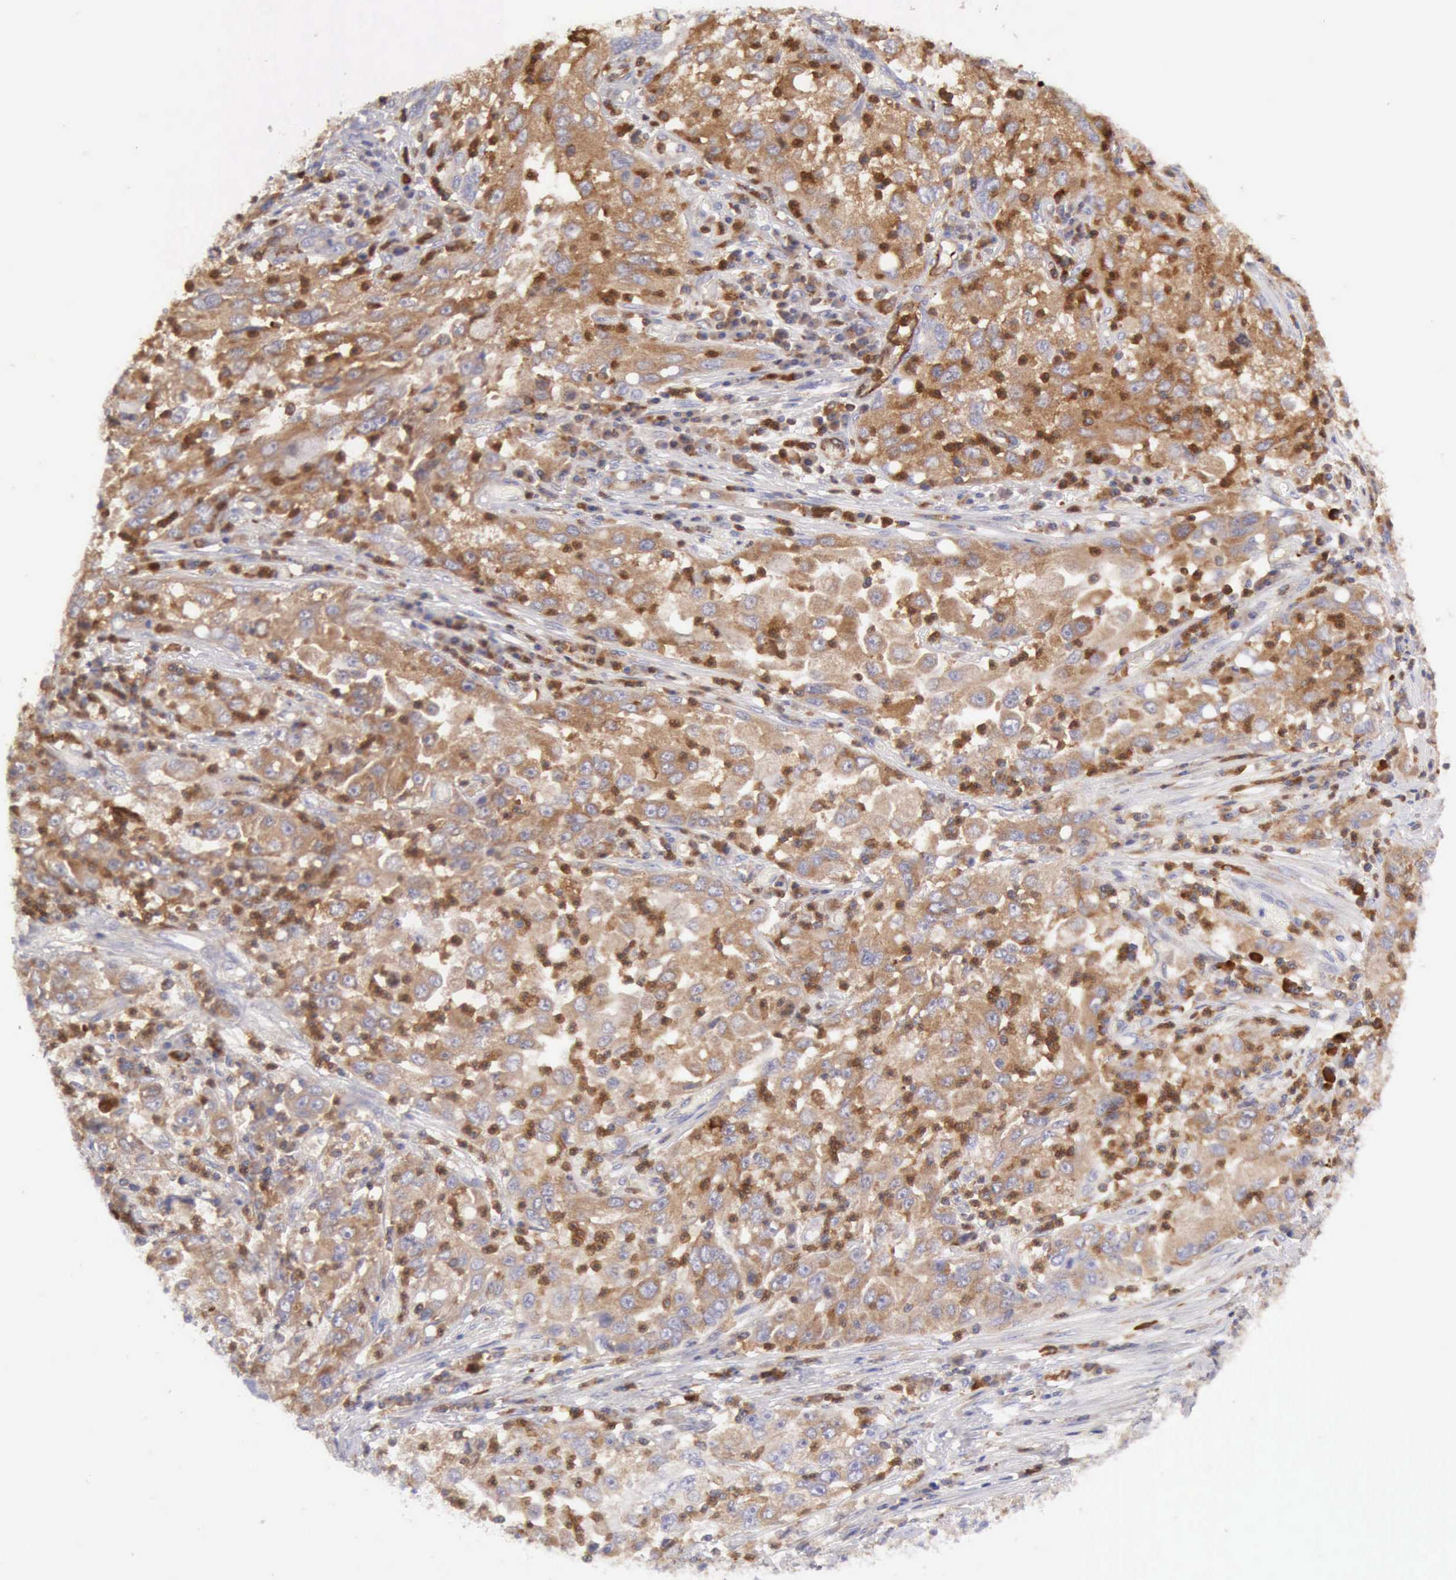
{"staining": {"intensity": "weak", "quantity": ">75%", "location": "cytoplasmic/membranous"}, "tissue": "cervical cancer", "cell_type": "Tumor cells", "image_type": "cancer", "snomed": [{"axis": "morphology", "description": "Squamous cell carcinoma, NOS"}, {"axis": "topography", "description": "Cervix"}], "caption": "An image of human squamous cell carcinoma (cervical) stained for a protein displays weak cytoplasmic/membranous brown staining in tumor cells. The staining was performed using DAB (3,3'-diaminobenzidine) to visualize the protein expression in brown, while the nuclei were stained in blue with hematoxylin (Magnification: 20x).", "gene": "ARHGAP4", "patient": {"sex": "female", "age": 36}}